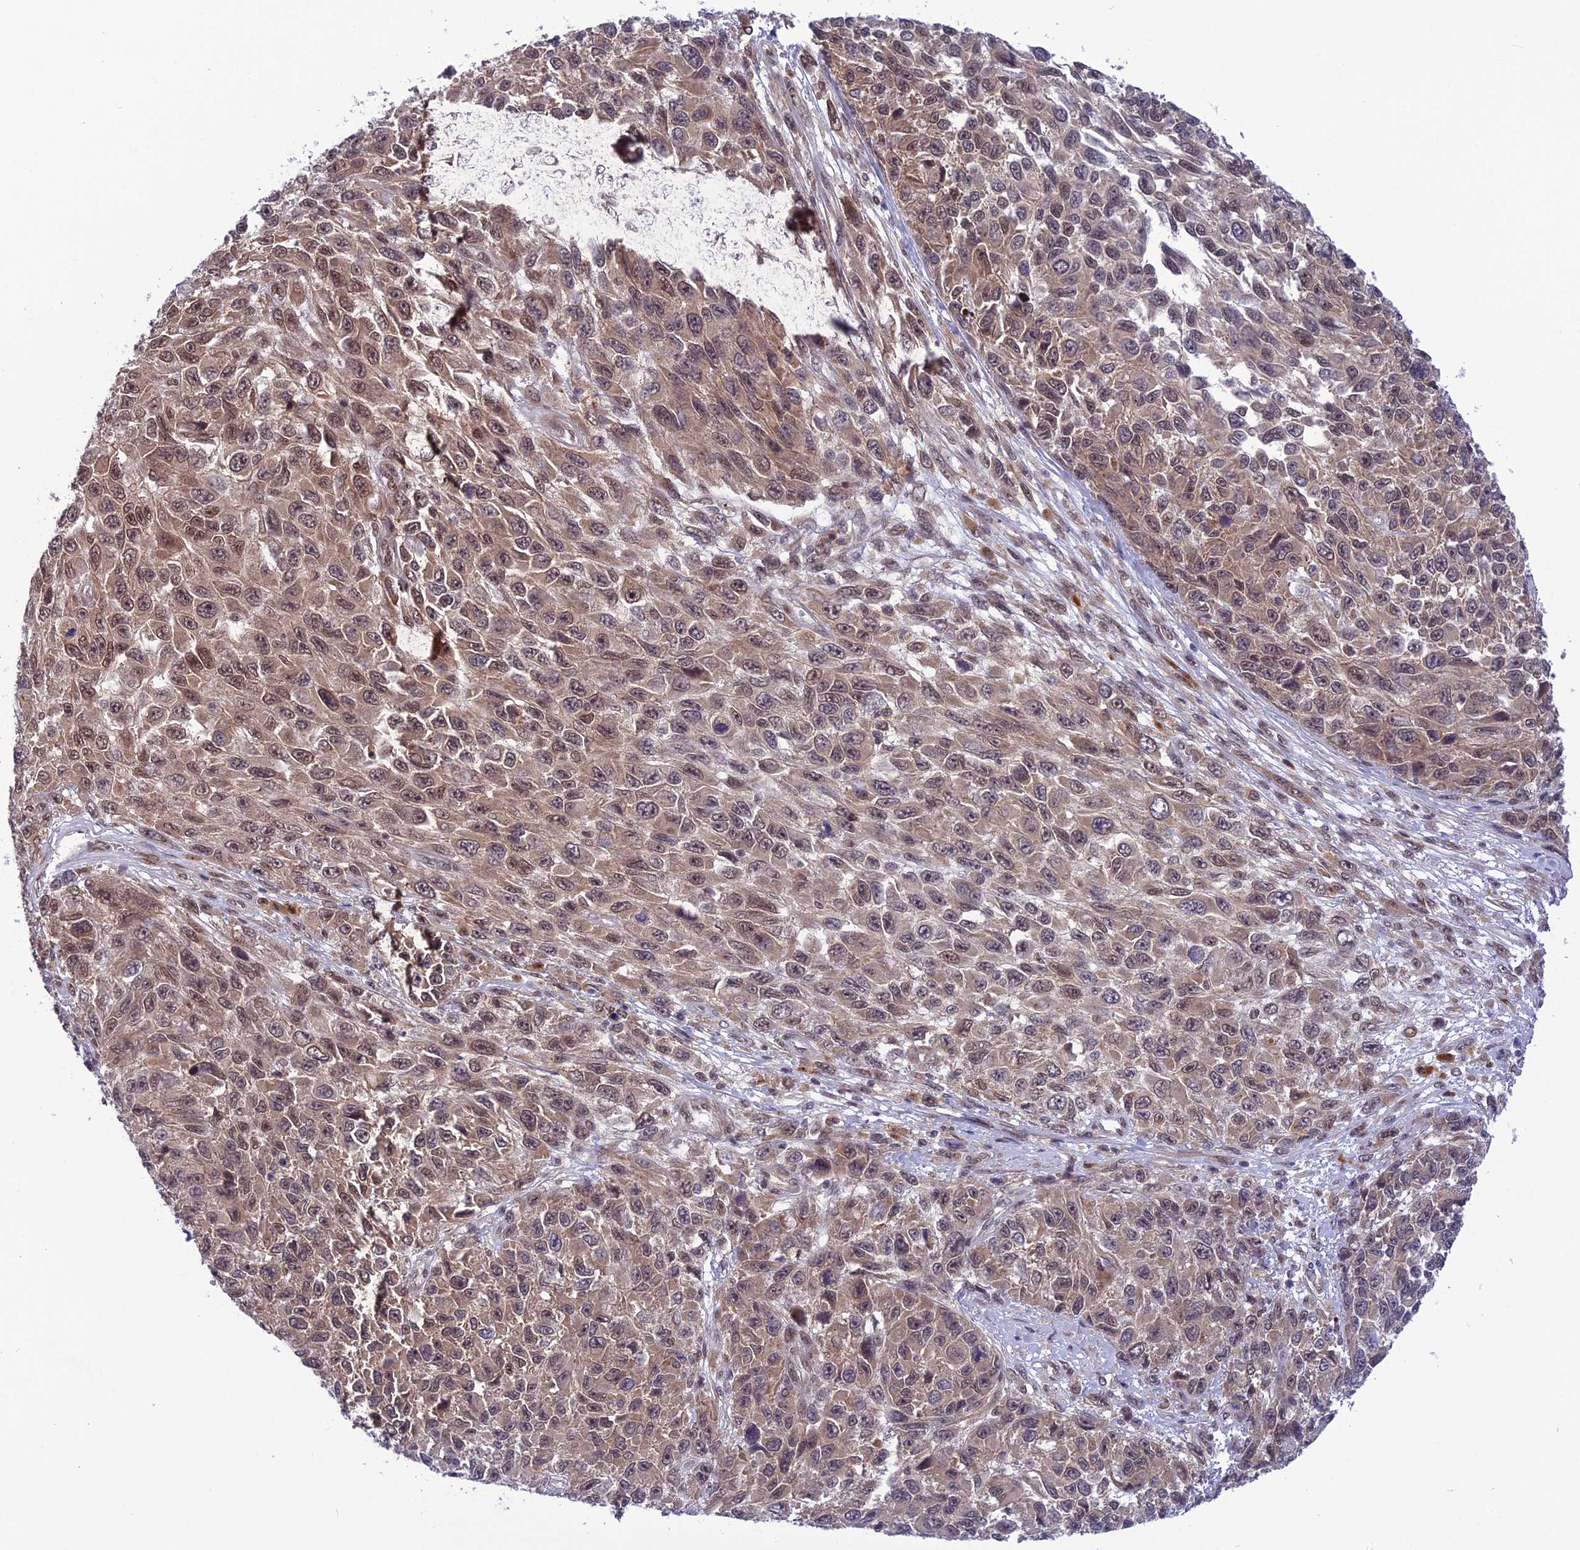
{"staining": {"intensity": "weak", "quantity": ">75%", "location": "cytoplasmic/membranous,nuclear"}, "tissue": "melanoma", "cell_type": "Tumor cells", "image_type": "cancer", "snomed": [{"axis": "morphology", "description": "Normal tissue, NOS"}, {"axis": "morphology", "description": "Malignant melanoma, NOS"}, {"axis": "topography", "description": "Skin"}], "caption": "This is an image of immunohistochemistry (IHC) staining of melanoma, which shows weak staining in the cytoplasmic/membranous and nuclear of tumor cells.", "gene": "RTRAF", "patient": {"sex": "female", "age": 96}}